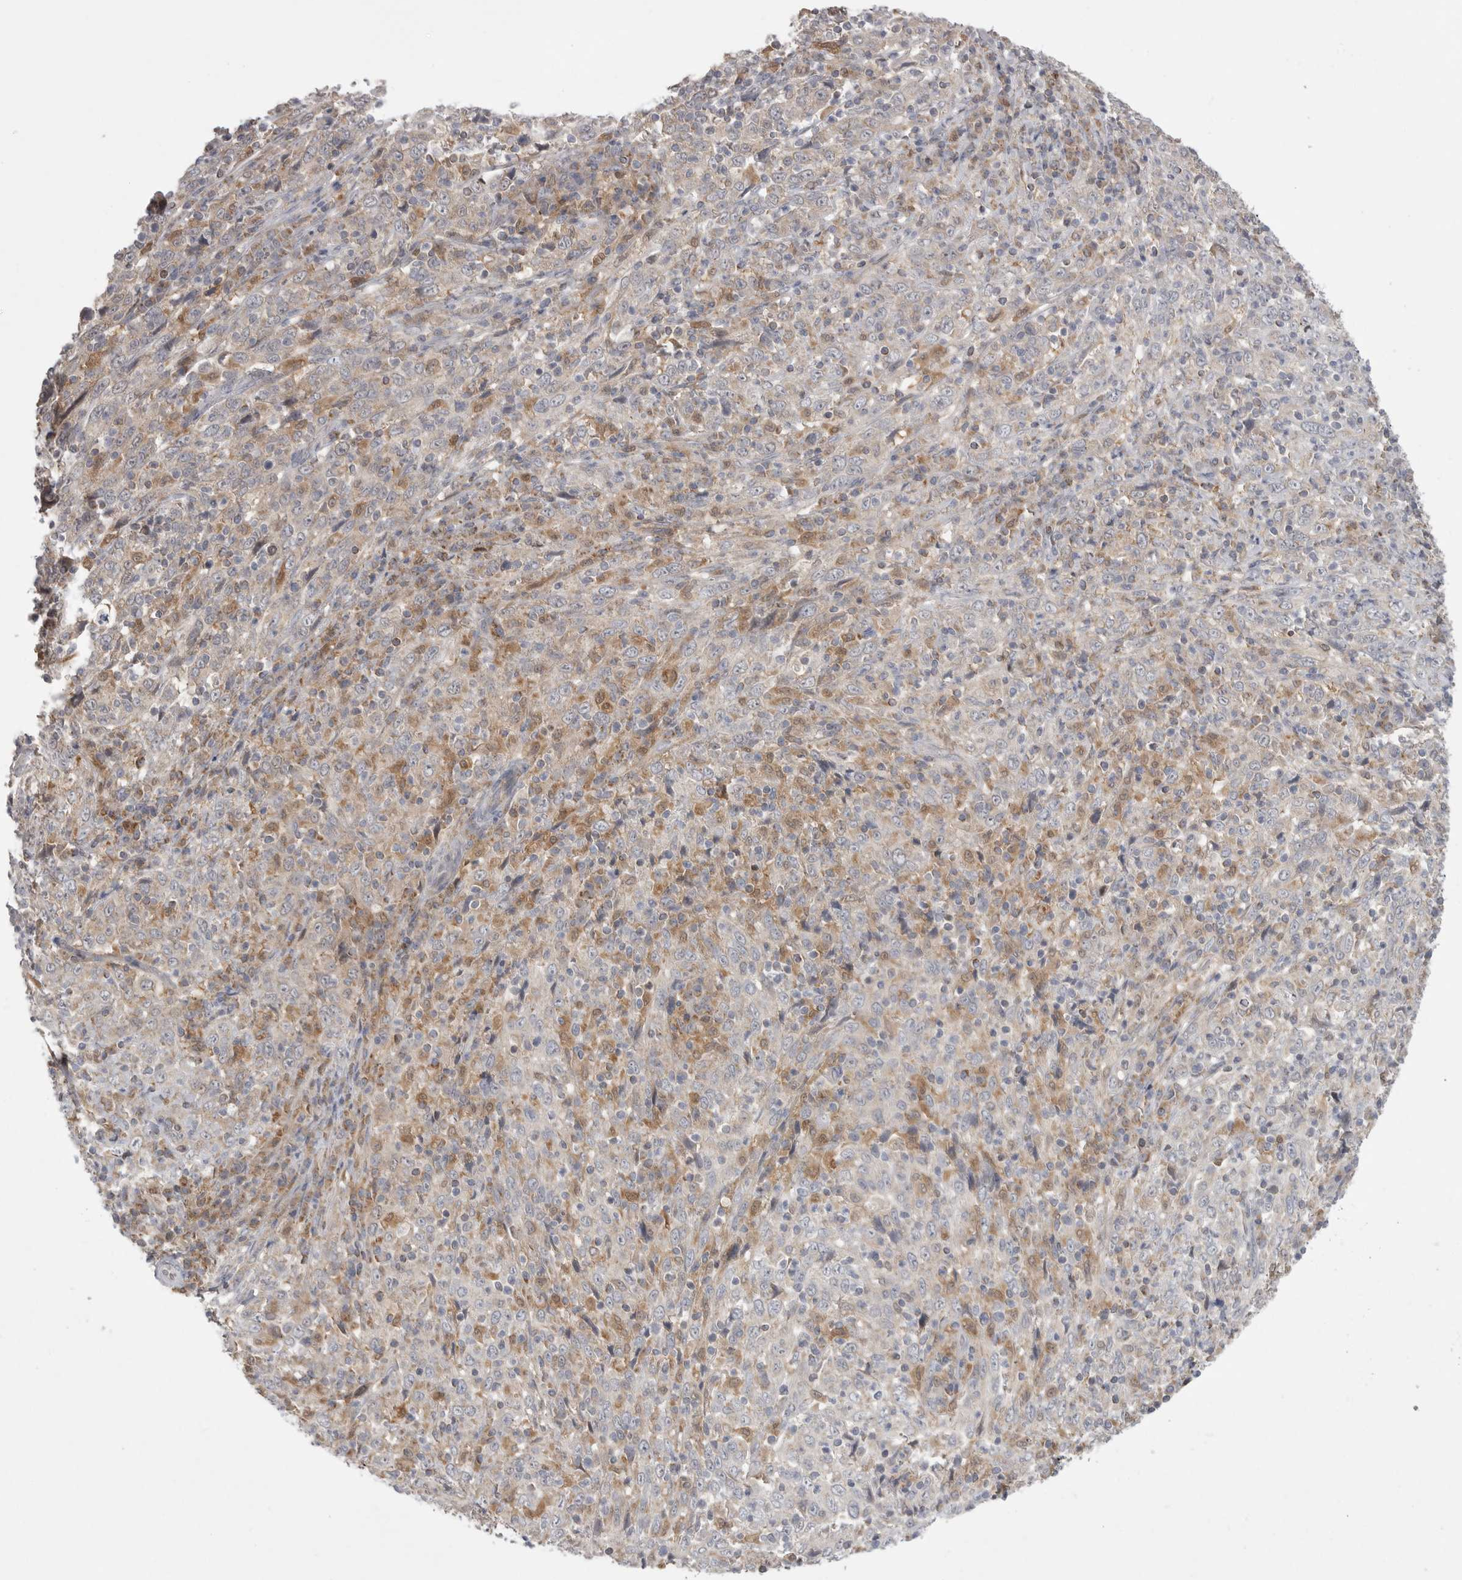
{"staining": {"intensity": "negative", "quantity": "none", "location": "none"}, "tissue": "cervical cancer", "cell_type": "Tumor cells", "image_type": "cancer", "snomed": [{"axis": "morphology", "description": "Squamous cell carcinoma, NOS"}, {"axis": "topography", "description": "Cervix"}], "caption": "This is a image of immunohistochemistry (IHC) staining of cervical cancer (squamous cell carcinoma), which shows no positivity in tumor cells. (Stains: DAB (3,3'-diaminobenzidine) immunohistochemistry with hematoxylin counter stain, Microscopy: brightfield microscopy at high magnification).", "gene": "KYAT3", "patient": {"sex": "female", "age": 46}}